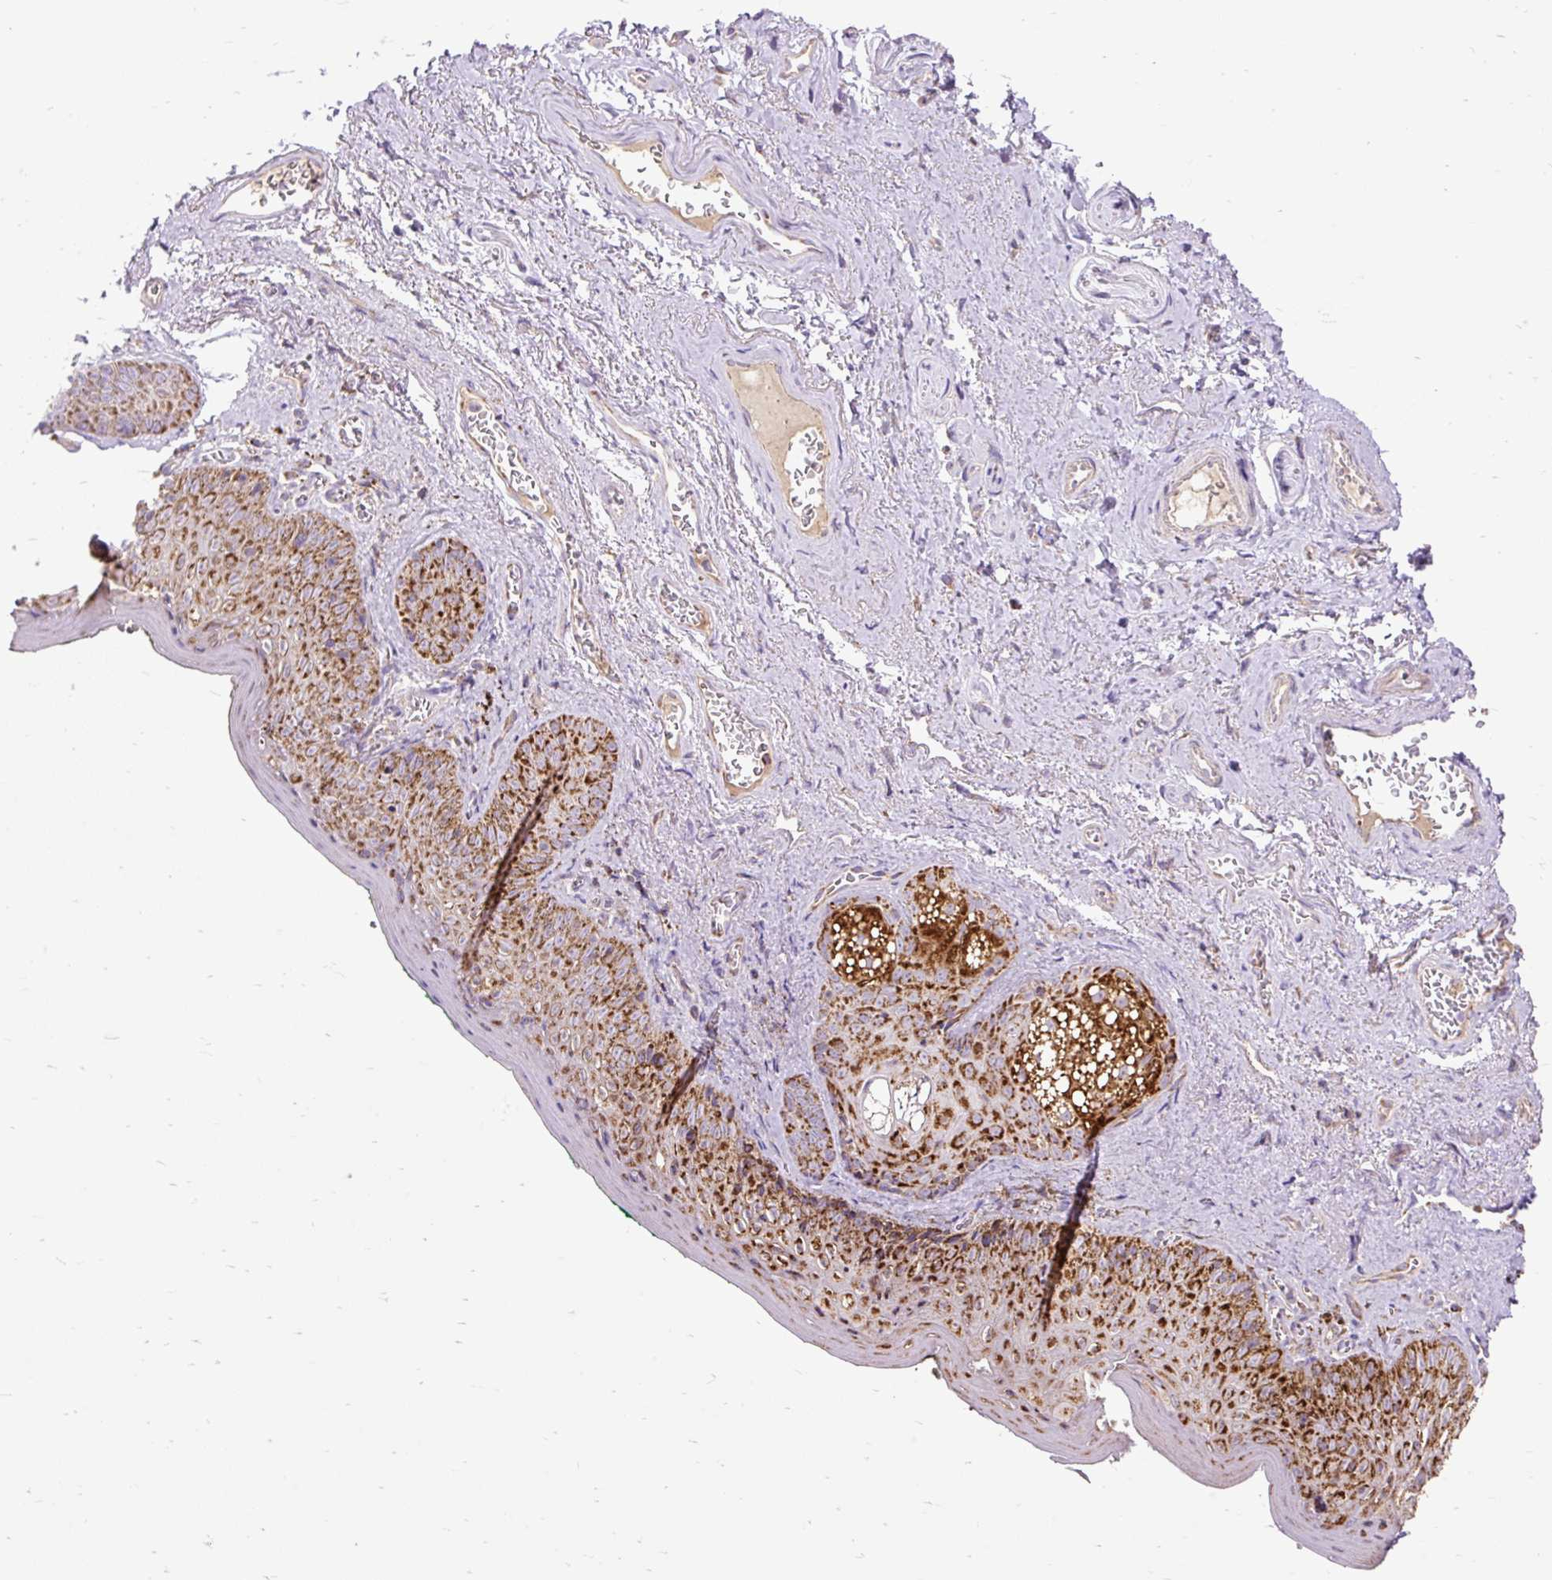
{"staining": {"intensity": "strong", "quantity": ">75%", "location": "cytoplasmic/membranous"}, "tissue": "vagina", "cell_type": "Squamous epithelial cells", "image_type": "normal", "snomed": [{"axis": "morphology", "description": "Normal tissue, NOS"}, {"axis": "topography", "description": "Vulva"}, {"axis": "topography", "description": "Vagina"}, {"axis": "topography", "description": "Peripheral nerve tissue"}], "caption": "Squamous epithelial cells demonstrate strong cytoplasmic/membranous staining in about >75% of cells in benign vagina.", "gene": "TOMM40", "patient": {"sex": "female", "age": 66}}